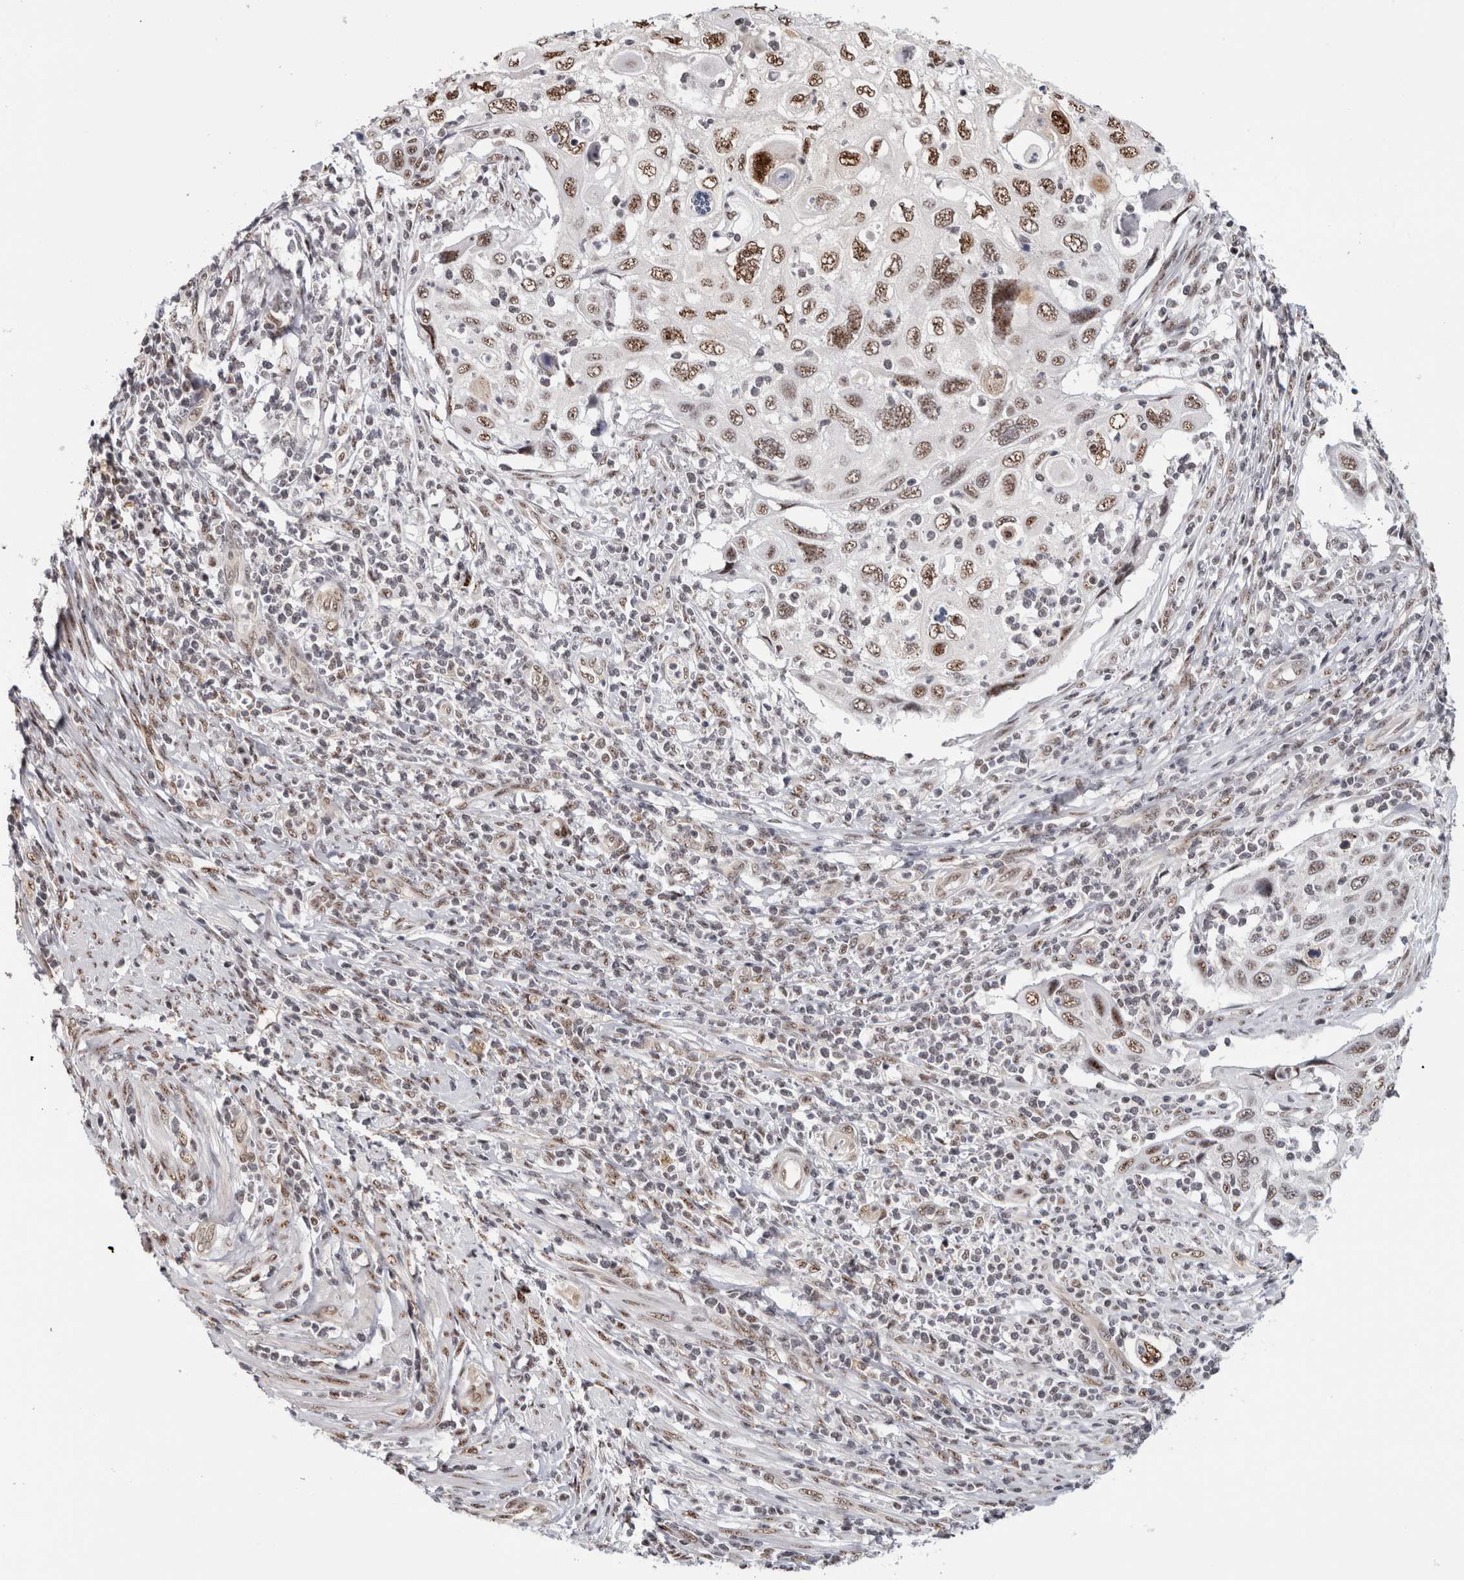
{"staining": {"intensity": "moderate", "quantity": ">75%", "location": "nuclear"}, "tissue": "cervical cancer", "cell_type": "Tumor cells", "image_type": "cancer", "snomed": [{"axis": "morphology", "description": "Squamous cell carcinoma, NOS"}, {"axis": "topography", "description": "Cervix"}], "caption": "Brown immunohistochemical staining in cervical cancer (squamous cell carcinoma) demonstrates moderate nuclear staining in approximately >75% of tumor cells.", "gene": "MKNK1", "patient": {"sex": "female", "age": 70}}